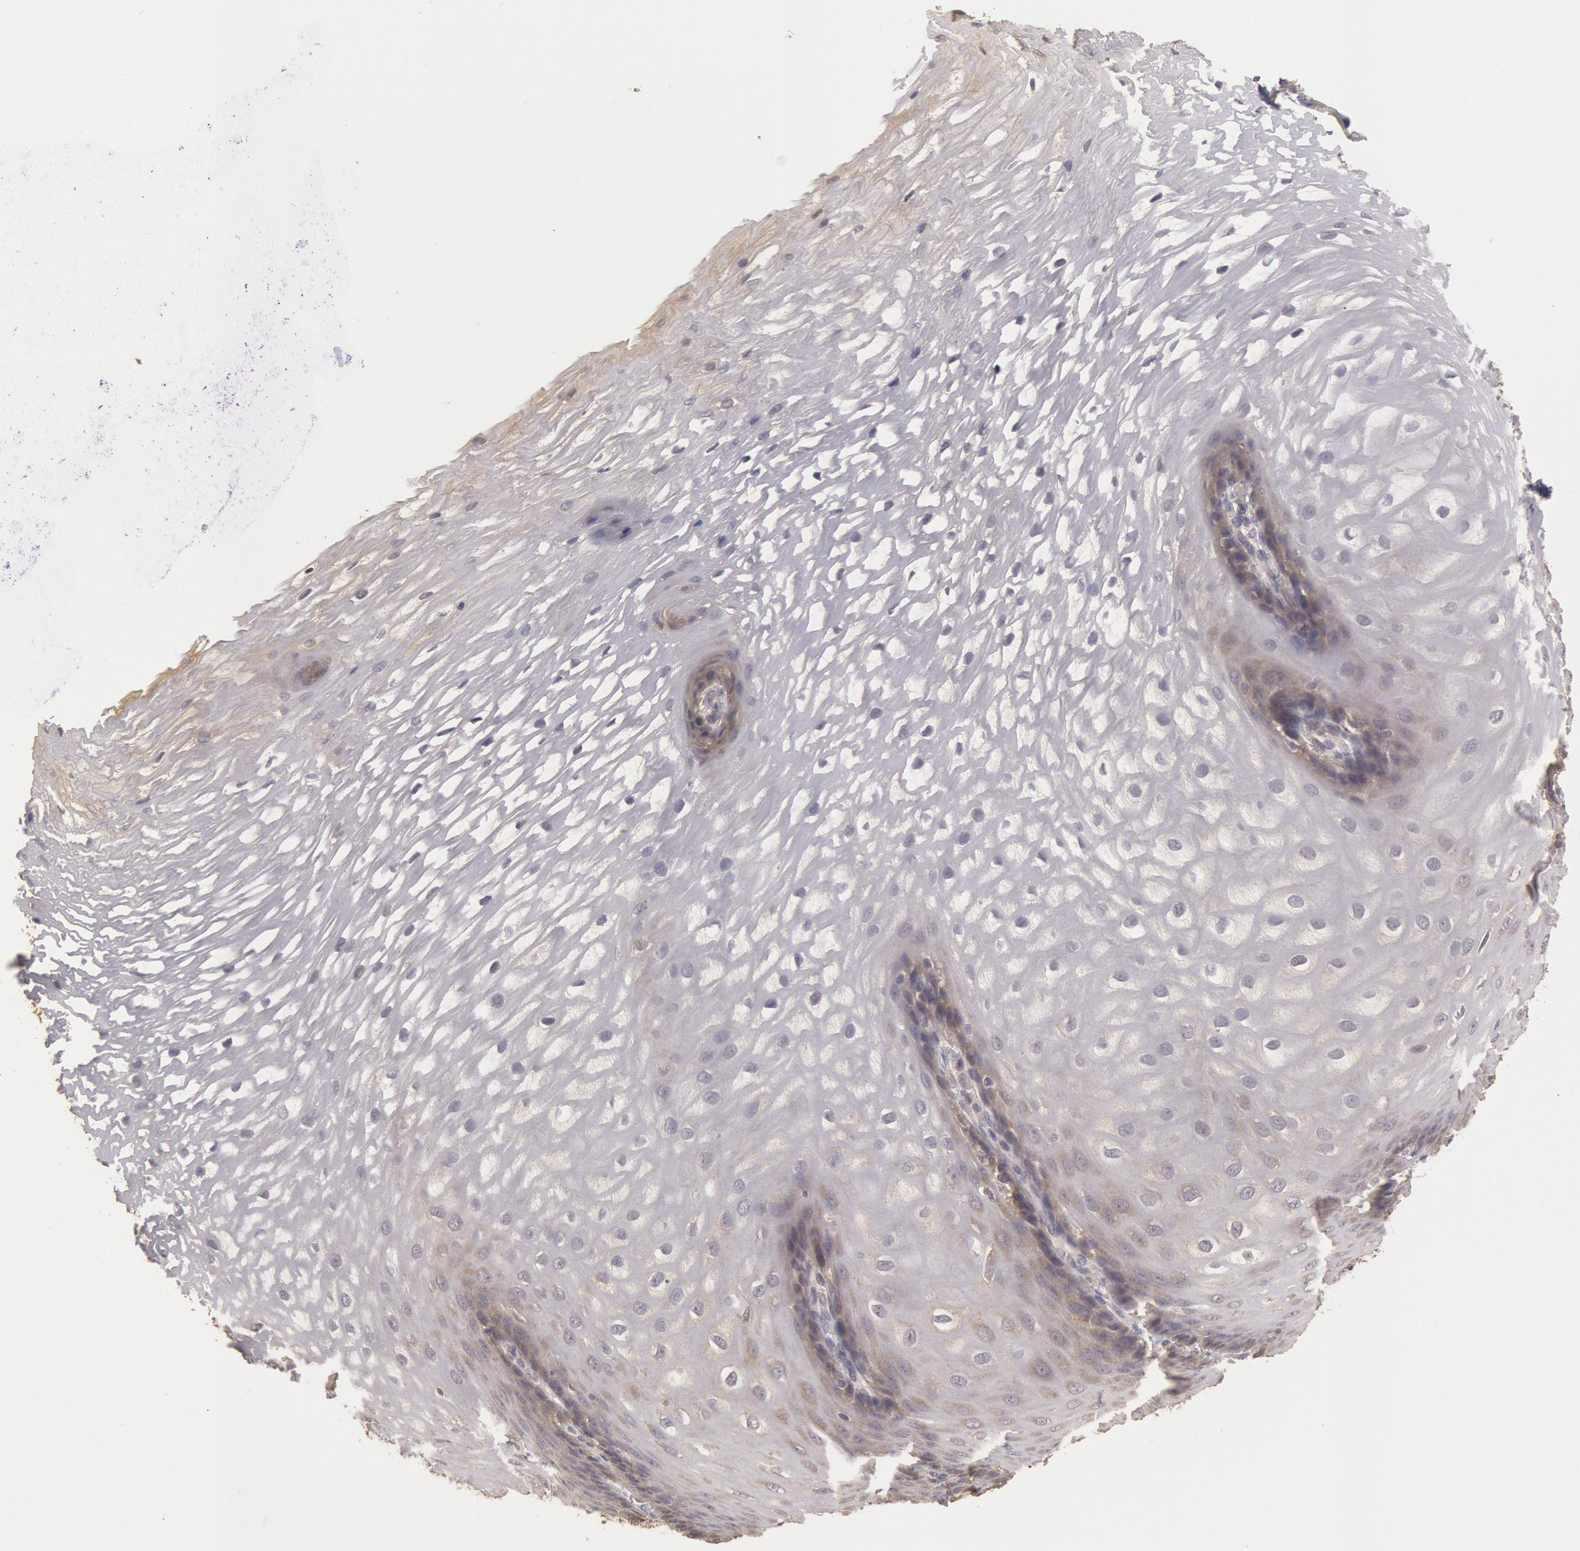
{"staining": {"intensity": "negative", "quantity": "none", "location": "none"}, "tissue": "esophagus", "cell_type": "Squamous epithelial cells", "image_type": "normal", "snomed": [{"axis": "morphology", "description": "Normal tissue, NOS"}, {"axis": "morphology", "description": "Adenocarcinoma, NOS"}, {"axis": "topography", "description": "Esophagus"}, {"axis": "topography", "description": "Stomach"}], "caption": "High power microscopy micrograph of an IHC micrograph of normal esophagus, revealing no significant staining in squamous epithelial cells. (DAB immunohistochemistry (IHC) visualized using brightfield microscopy, high magnification).", "gene": "ZFP36L1", "patient": {"sex": "male", "age": 62}}